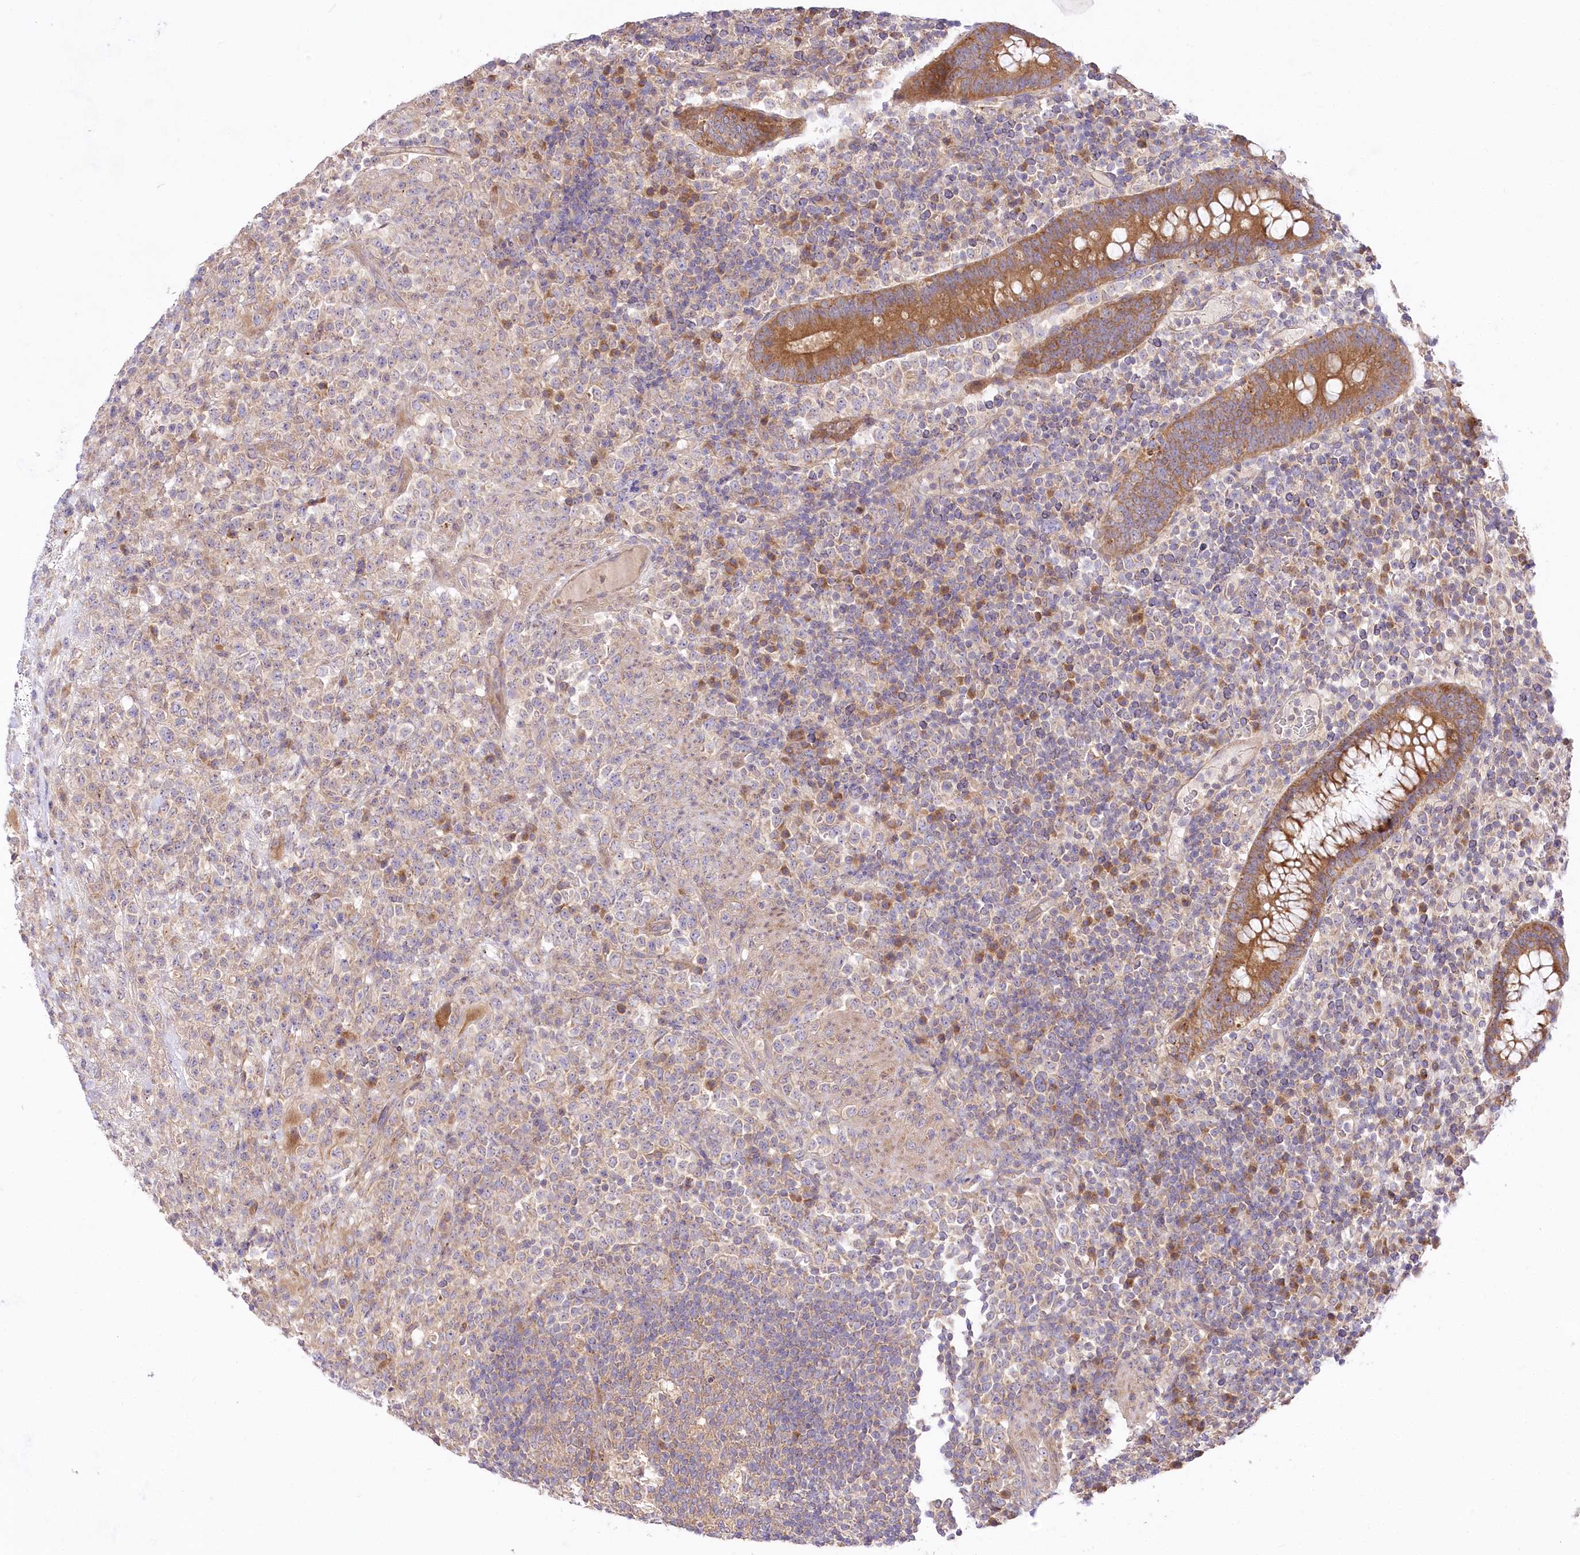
{"staining": {"intensity": "weak", "quantity": "<25%", "location": "cytoplasmic/membranous"}, "tissue": "lymphoma", "cell_type": "Tumor cells", "image_type": "cancer", "snomed": [{"axis": "morphology", "description": "Malignant lymphoma, non-Hodgkin's type, High grade"}, {"axis": "topography", "description": "Colon"}], "caption": "Protein analysis of high-grade malignant lymphoma, non-Hodgkin's type reveals no significant expression in tumor cells.", "gene": "PYROXD1", "patient": {"sex": "female", "age": 53}}